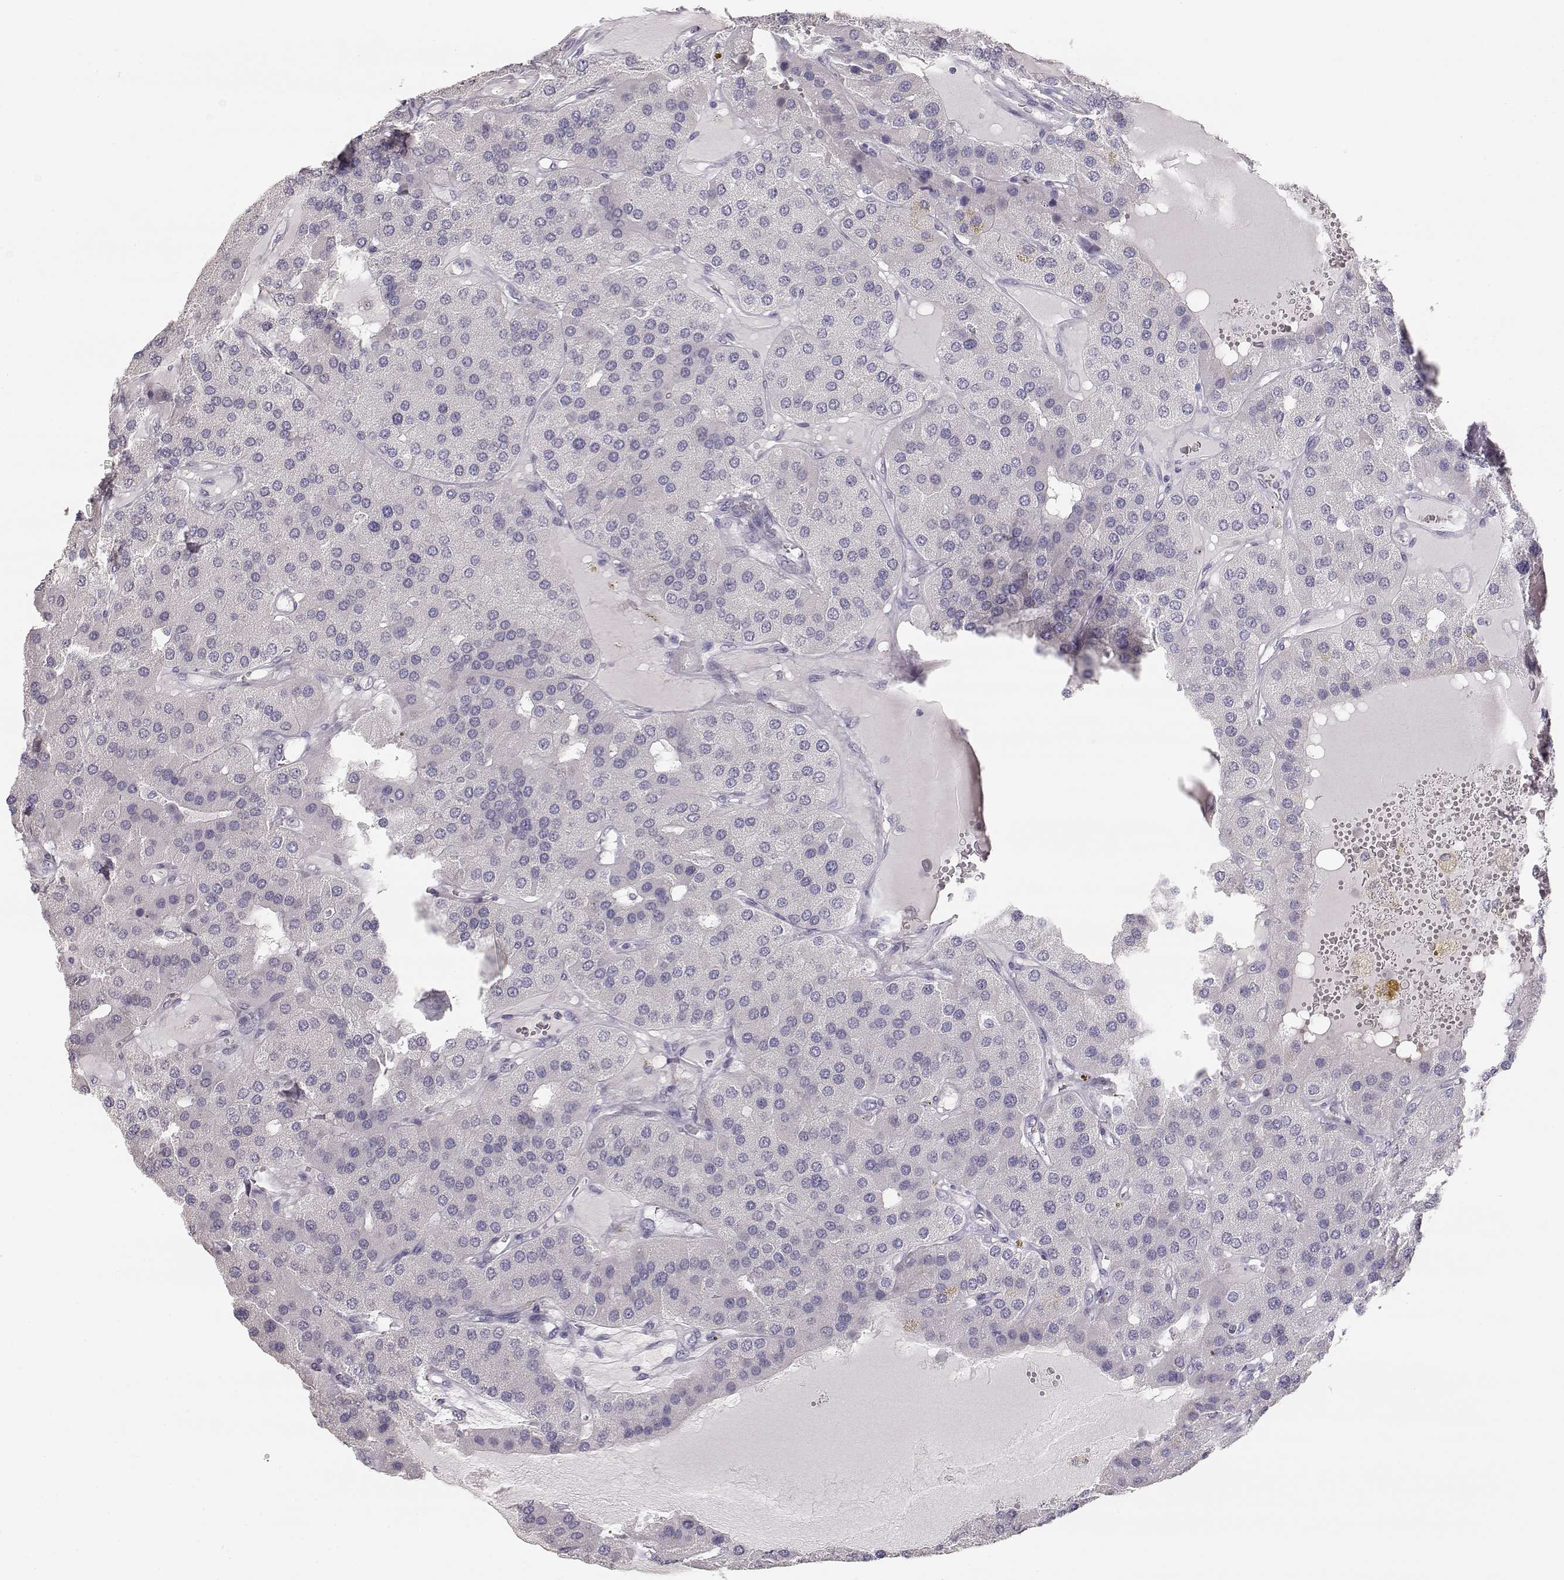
{"staining": {"intensity": "negative", "quantity": "none", "location": "none"}, "tissue": "parathyroid gland", "cell_type": "Glandular cells", "image_type": "normal", "snomed": [{"axis": "morphology", "description": "Normal tissue, NOS"}, {"axis": "morphology", "description": "Adenoma, NOS"}, {"axis": "topography", "description": "Parathyroid gland"}], "caption": "Parathyroid gland was stained to show a protein in brown. There is no significant expression in glandular cells. Brightfield microscopy of immunohistochemistry stained with DAB (3,3'-diaminobenzidine) (brown) and hematoxylin (blue), captured at high magnification.", "gene": "TKTL1", "patient": {"sex": "female", "age": 86}}